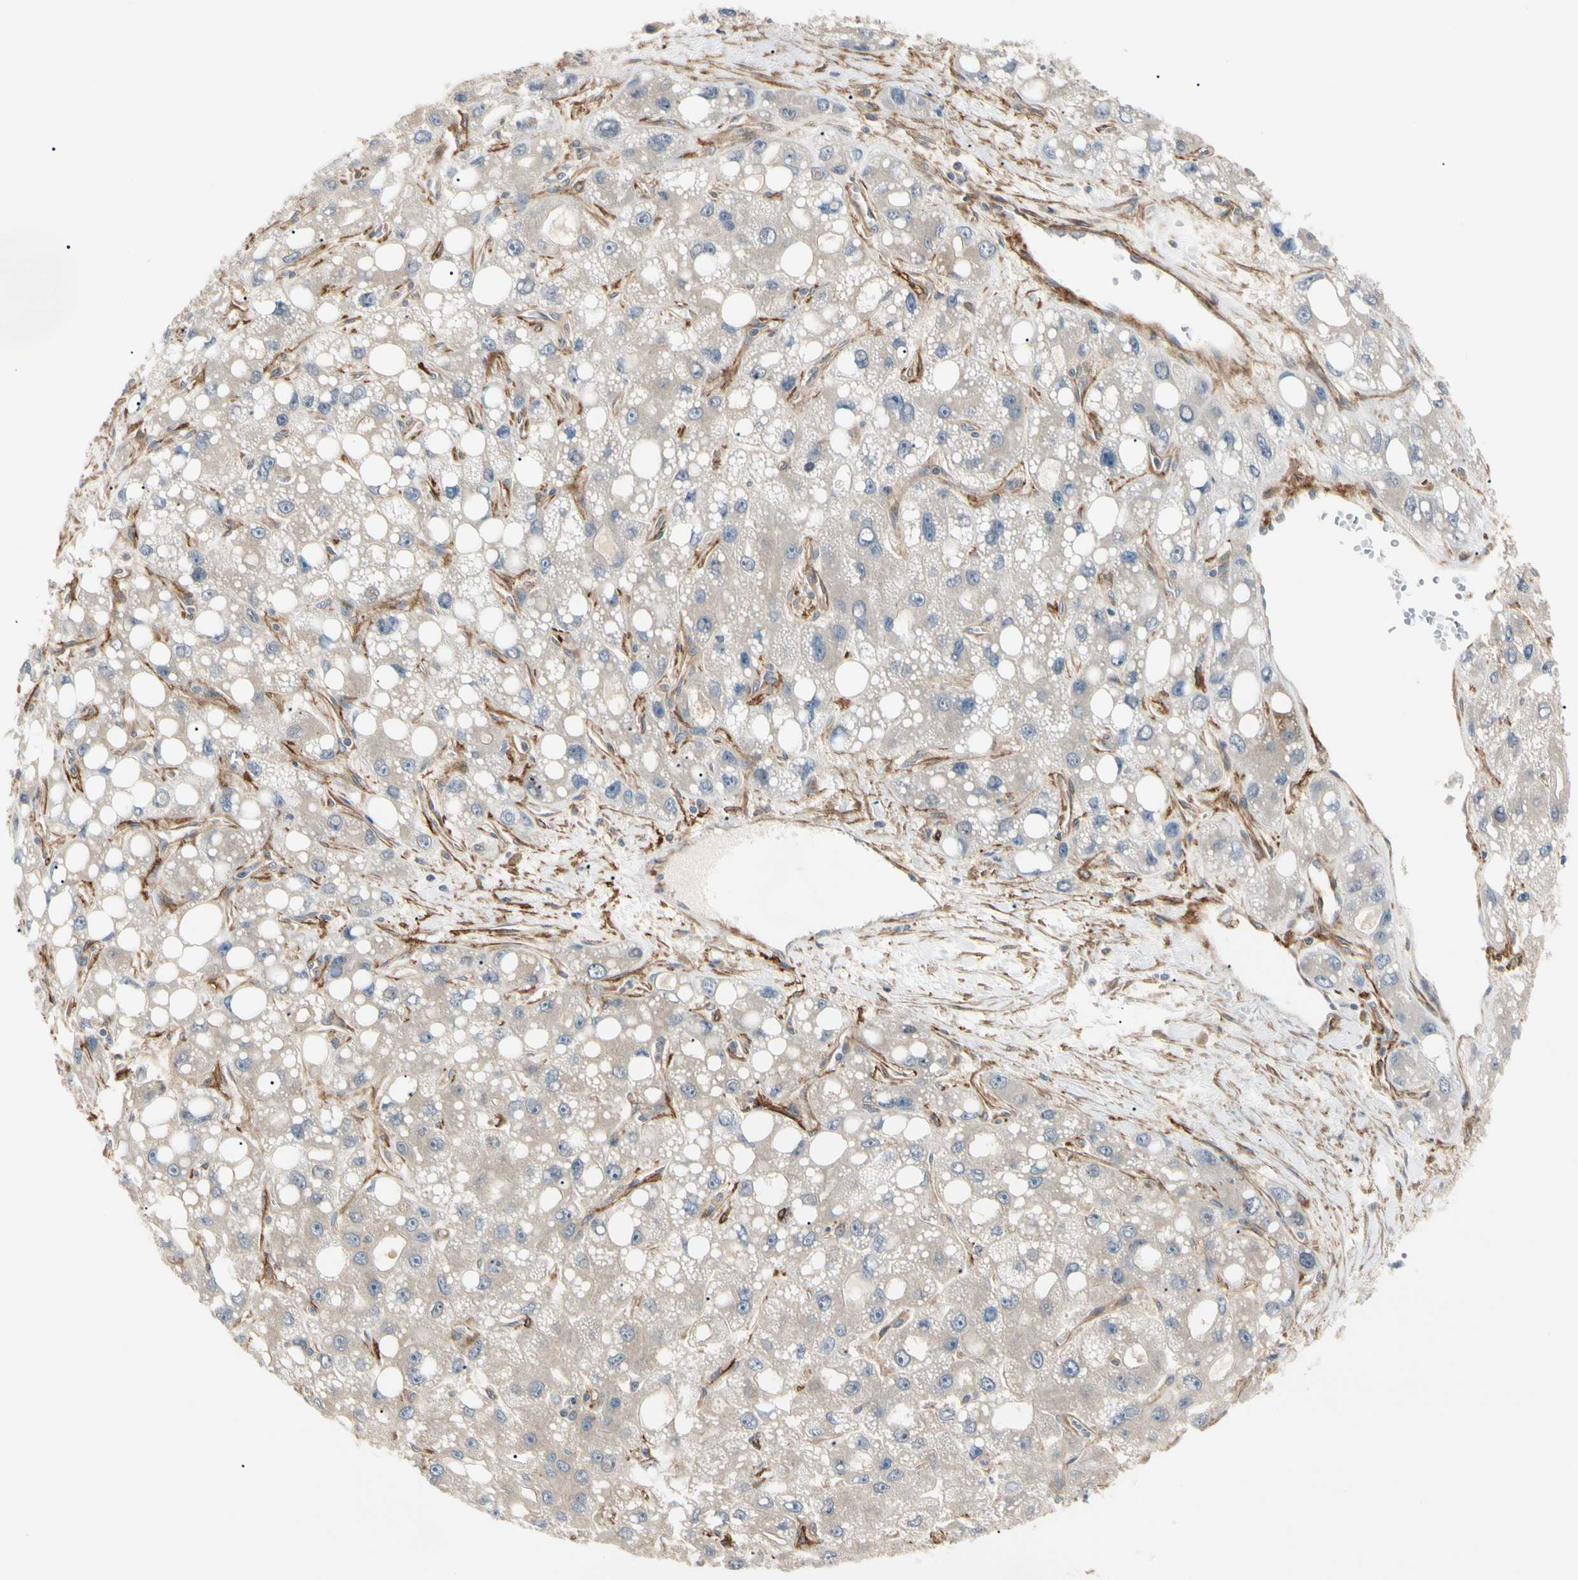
{"staining": {"intensity": "weak", "quantity": ">75%", "location": "cytoplasmic/membranous"}, "tissue": "liver cancer", "cell_type": "Tumor cells", "image_type": "cancer", "snomed": [{"axis": "morphology", "description": "Carcinoma, Hepatocellular, NOS"}, {"axis": "topography", "description": "Liver"}], "caption": "IHC of liver cancer (hepatocellular carcinoma) reveals low levels of weak cytoplasmic/membranous expression in approximately >75% of tumor cells.", "gene": "F2R", "patient": {"sex": "male", "age": 55}}